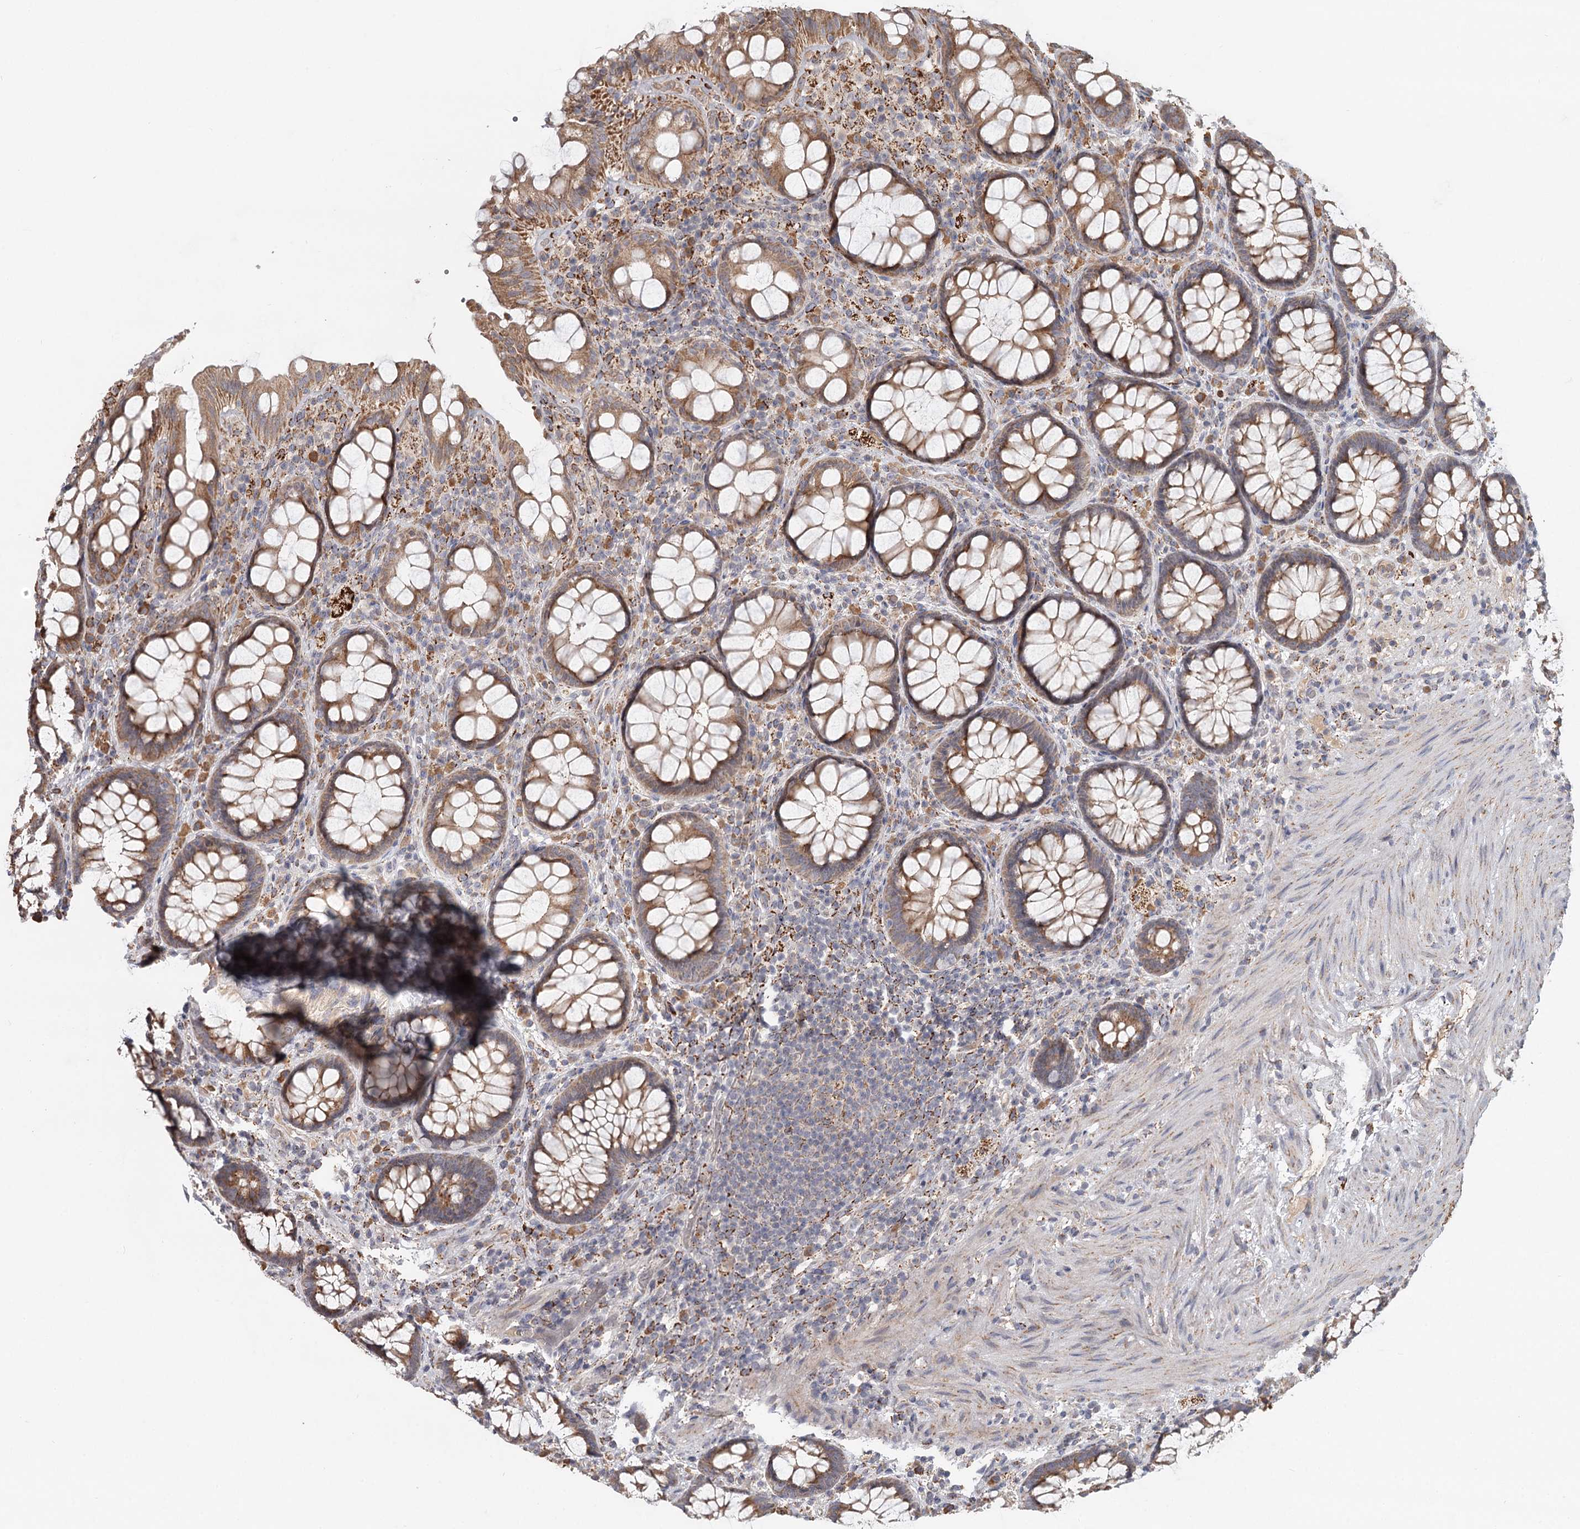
{"staining": {"intensity": "moderate", "quantity": ">75%", "location": "cytoplasmic/membranous"}, "tissue": "rectum", "cell_type": "Glandular cells", "image_type": "normal", "snomed": [{"axis": "morphology", "description": "Normal tissue, NOS"}, {"axis": "topography", "description": "Rectum"}], "caption": "A histopathology image showing moderate cytoplasmic/membranous staining in about >75% of glandular cells in unremarkable rectum, as visualized by brown immunohistochemical staining.", "gene": "CDC123", "patient": {"sex": "male", "age": 83}}